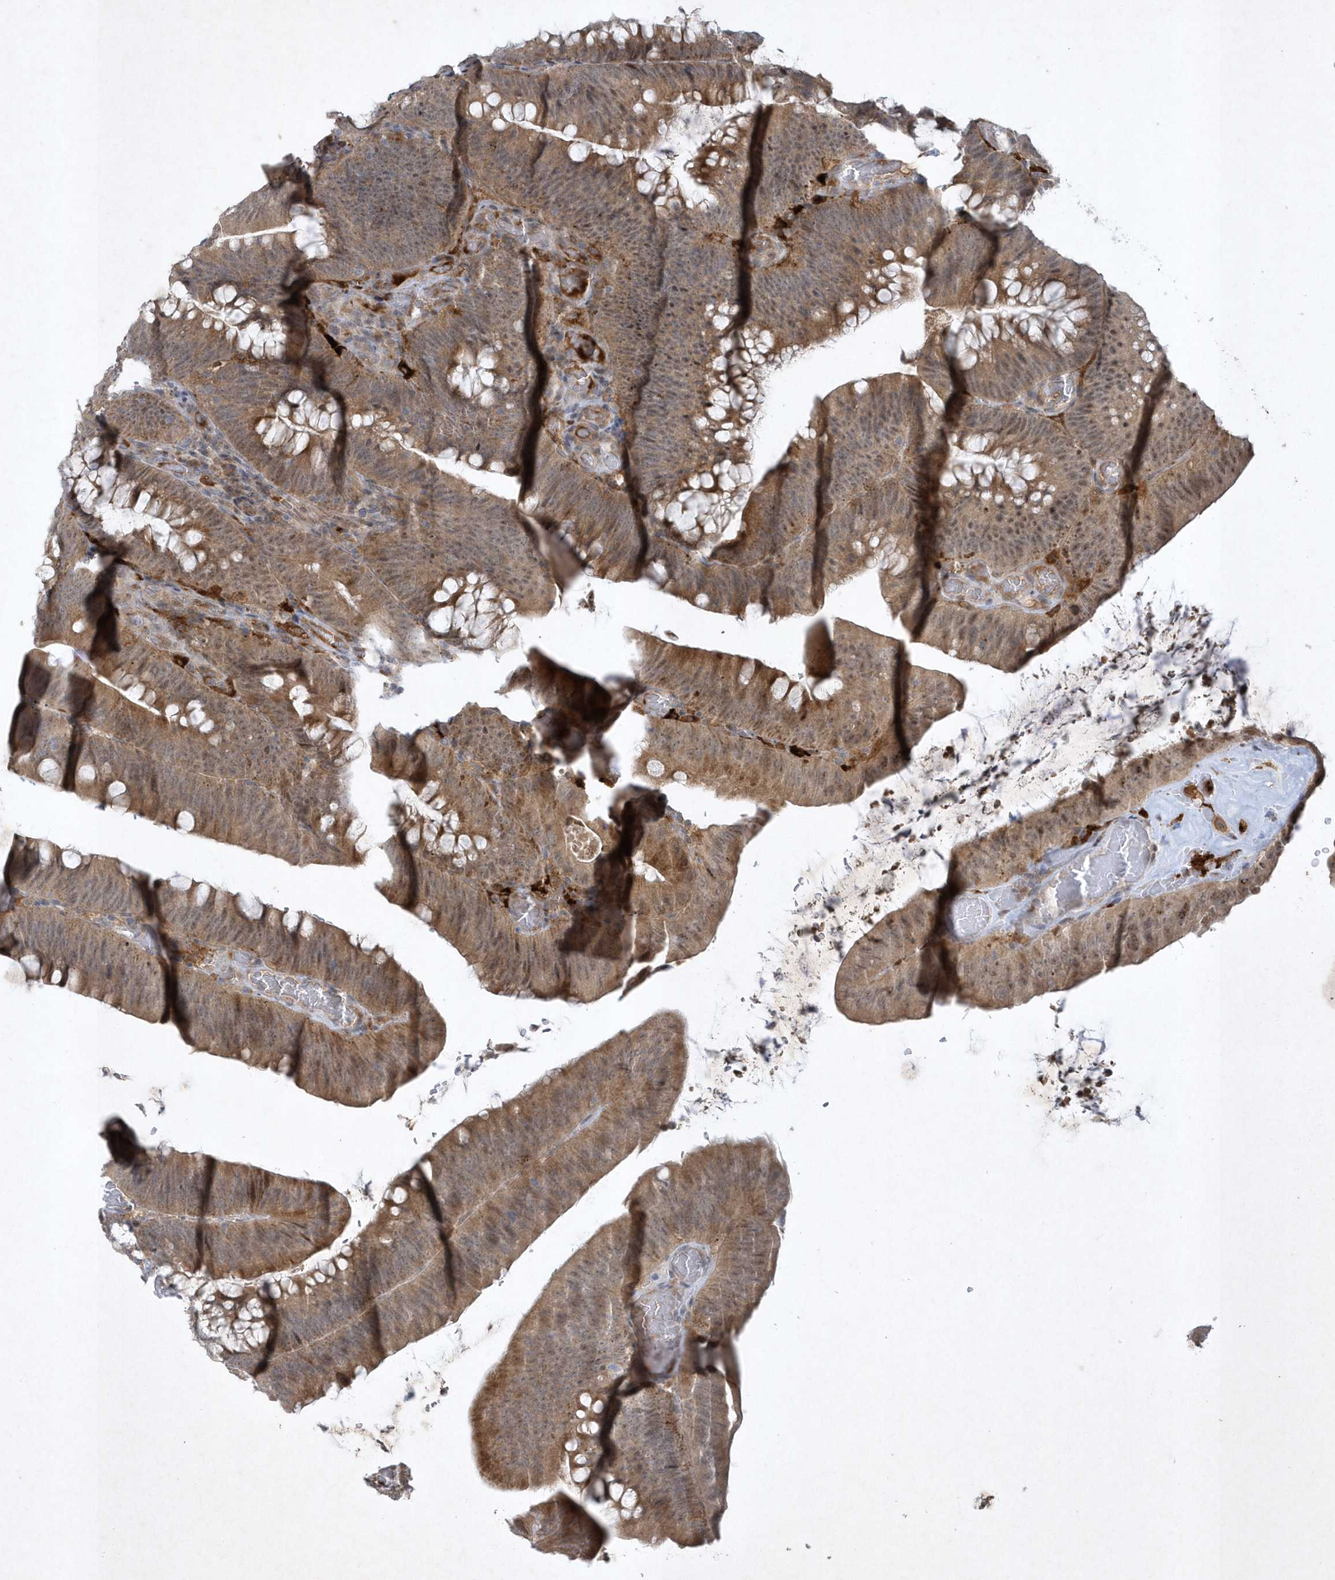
{"staining": {"intensity": "moderate", "quantity": ">75%", "location": "cytoplasmic/membranous,nuclear"}, "tissue": "colorectal cancer", "cell_type": "Tumor cells", "image_type": "cancer", "snomed": [{"axis": "morphology", "description": "Normal tissue, NOS"}, {"axis": "topography", "description": "Colon"}], "caption": "Tumor cells display medium levels of moderate cytoplasmic/membranous and nuclear staining in about >75% of cells in colorectal cancer.", "gene": "THG1L", "patient": {"sex": "female", "age": 82}}